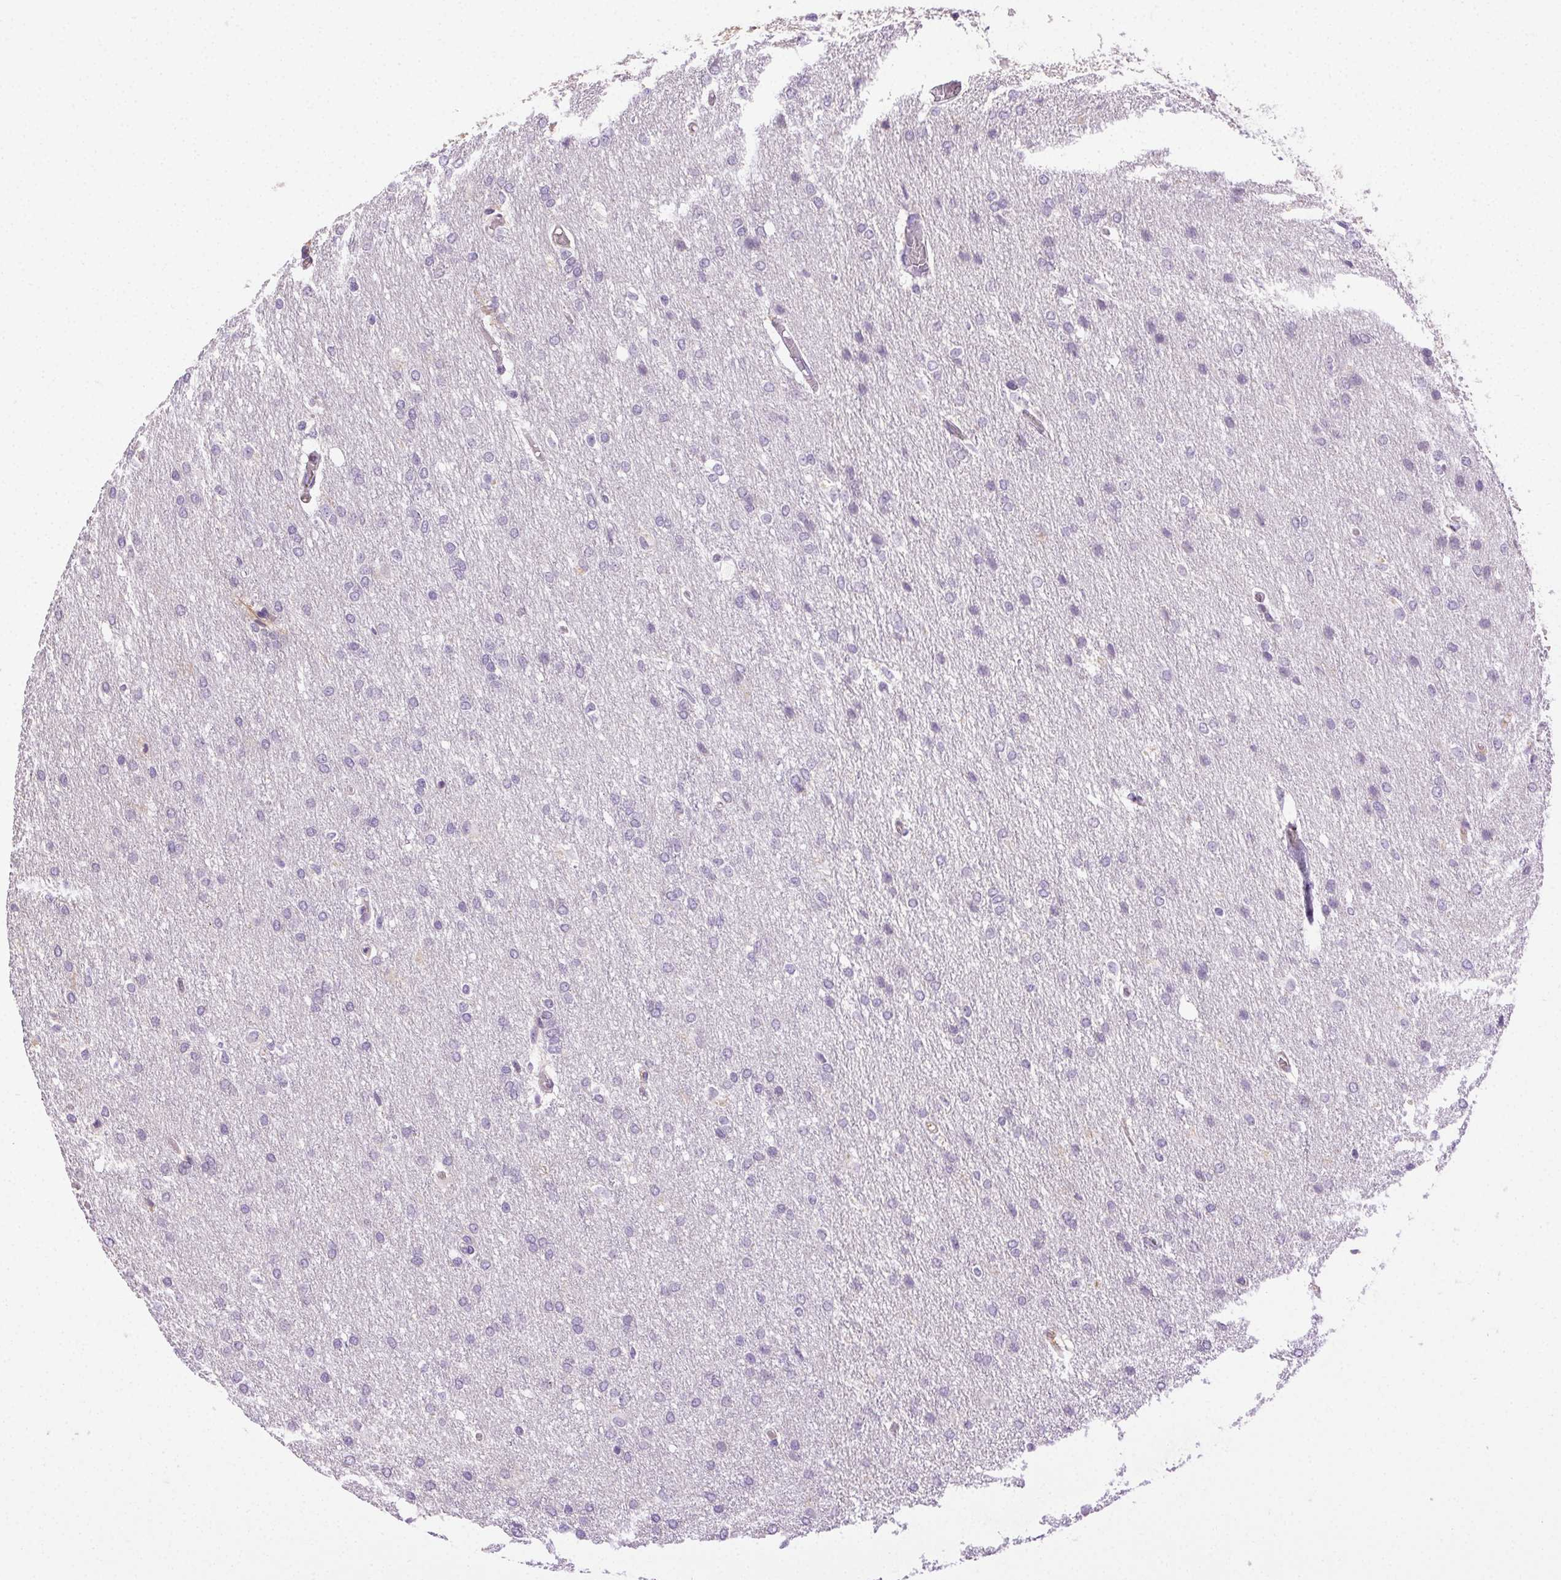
{"staining": {"intensity": "weak", "quantity": "<25%", "location": "cytoplasmic/membranous"}, "tissue": "glioma", "cell_type": "Tumor cells", "image_type": "cancer", "snomed": [{"axis": "morphology", "description": "Glioma, malignant, High grade"}, {"axis": "topography", "description": "Brain"}], "caption": "Tumor cells are negative for brown protein staining in glioma. (Immunohistochemistry (ihc), brightfield microscopy, high magnification).", "gene": "BPIFB2", "patient": {"sex": "male", "age": 68}}